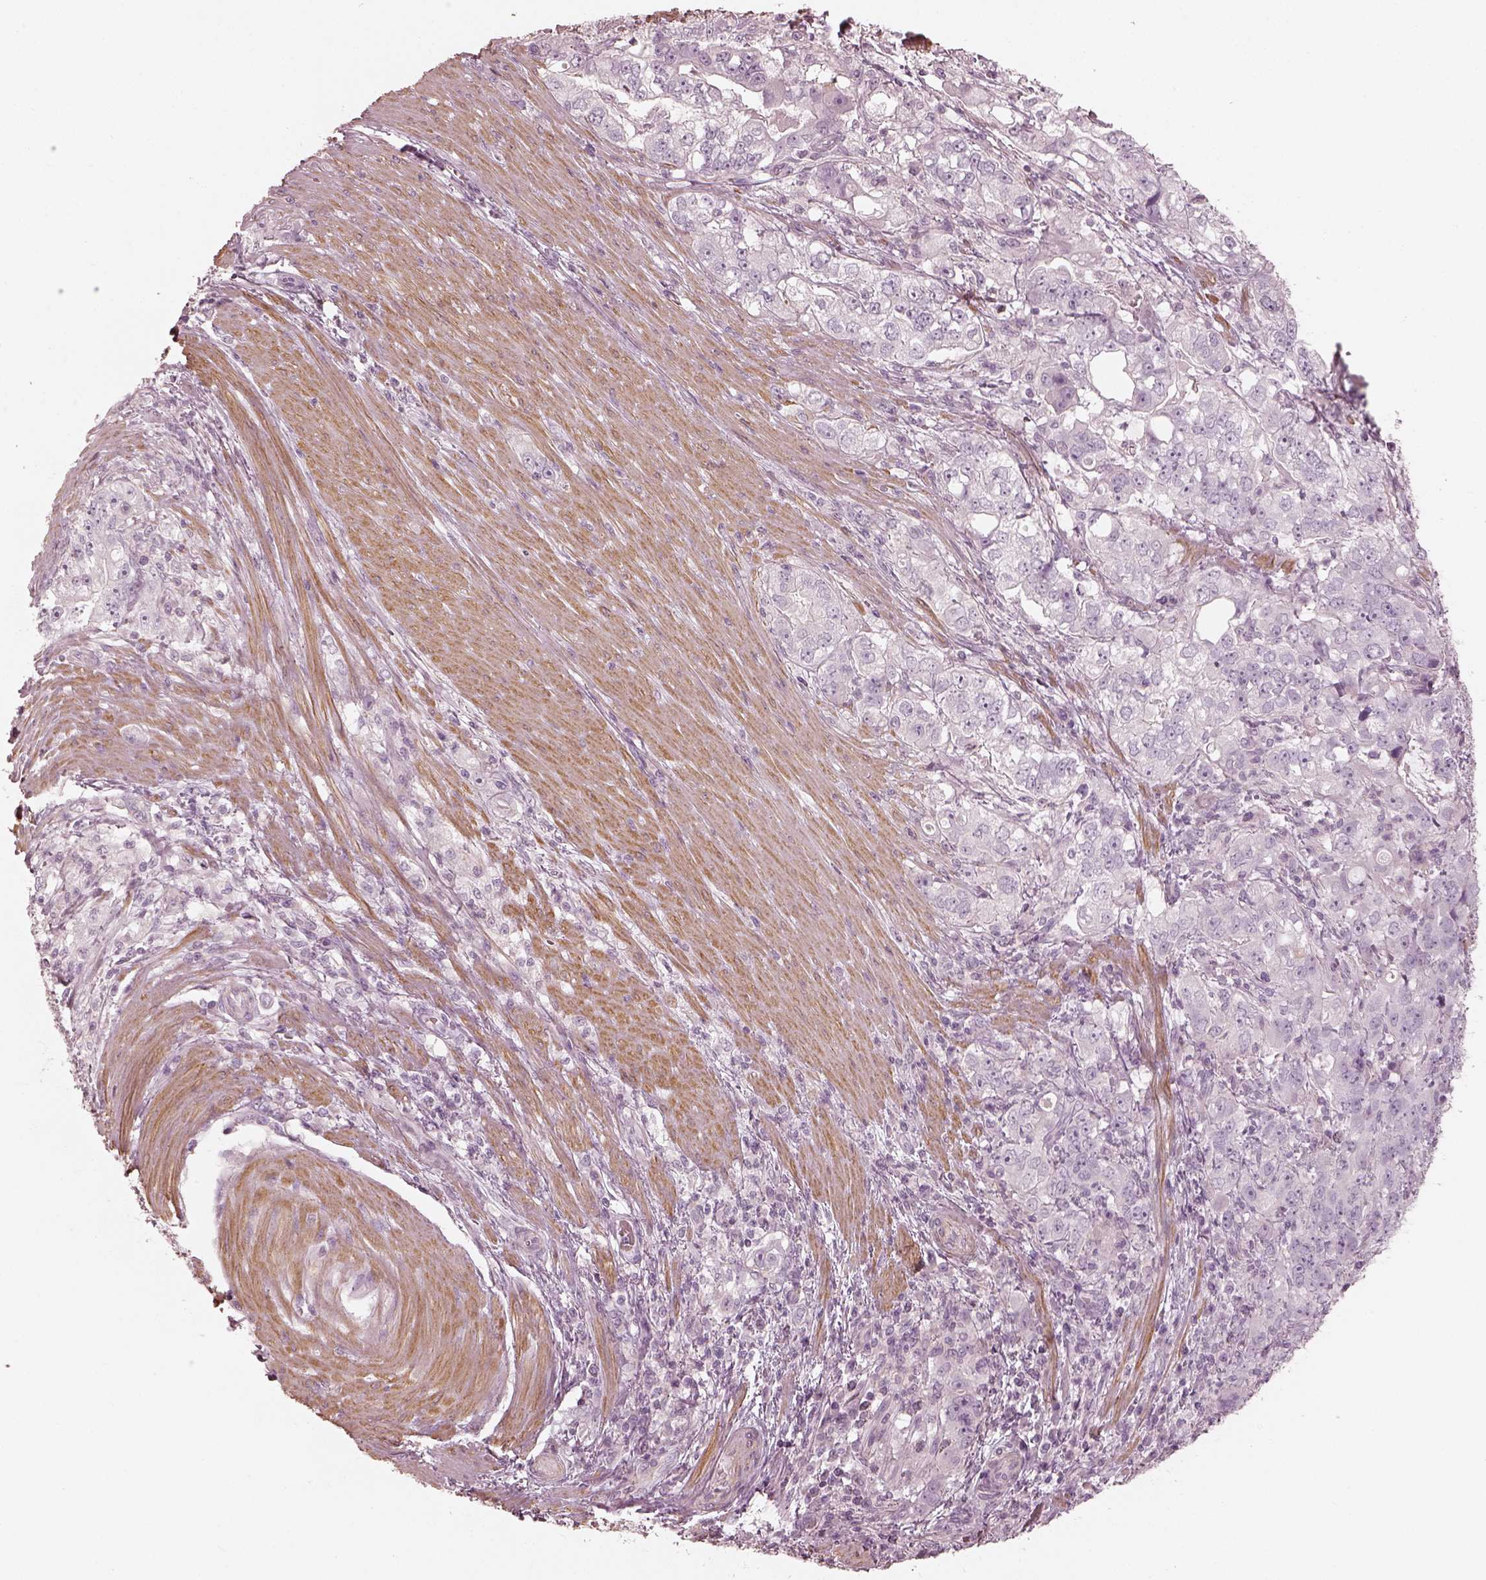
{"staining": {"intensity": "negative", "quantity": "none", "location": "none"}, "tissue": "stomach cancer", "cell_type": "Tumor cells", "image_type": "cancer", "snomed": [{"axis": "morphology", "description": "Adenocarcinoma, NOS"}, {"axis": "topography", "description": "Stomach, lower"}], "caption": "This is an immunohistochemistry micrograph of human stomach adenocarcinoma. There is no expression in tumor cells.", "gene": "PRLHR", "patient": {"sex": "female", "age": 72}}